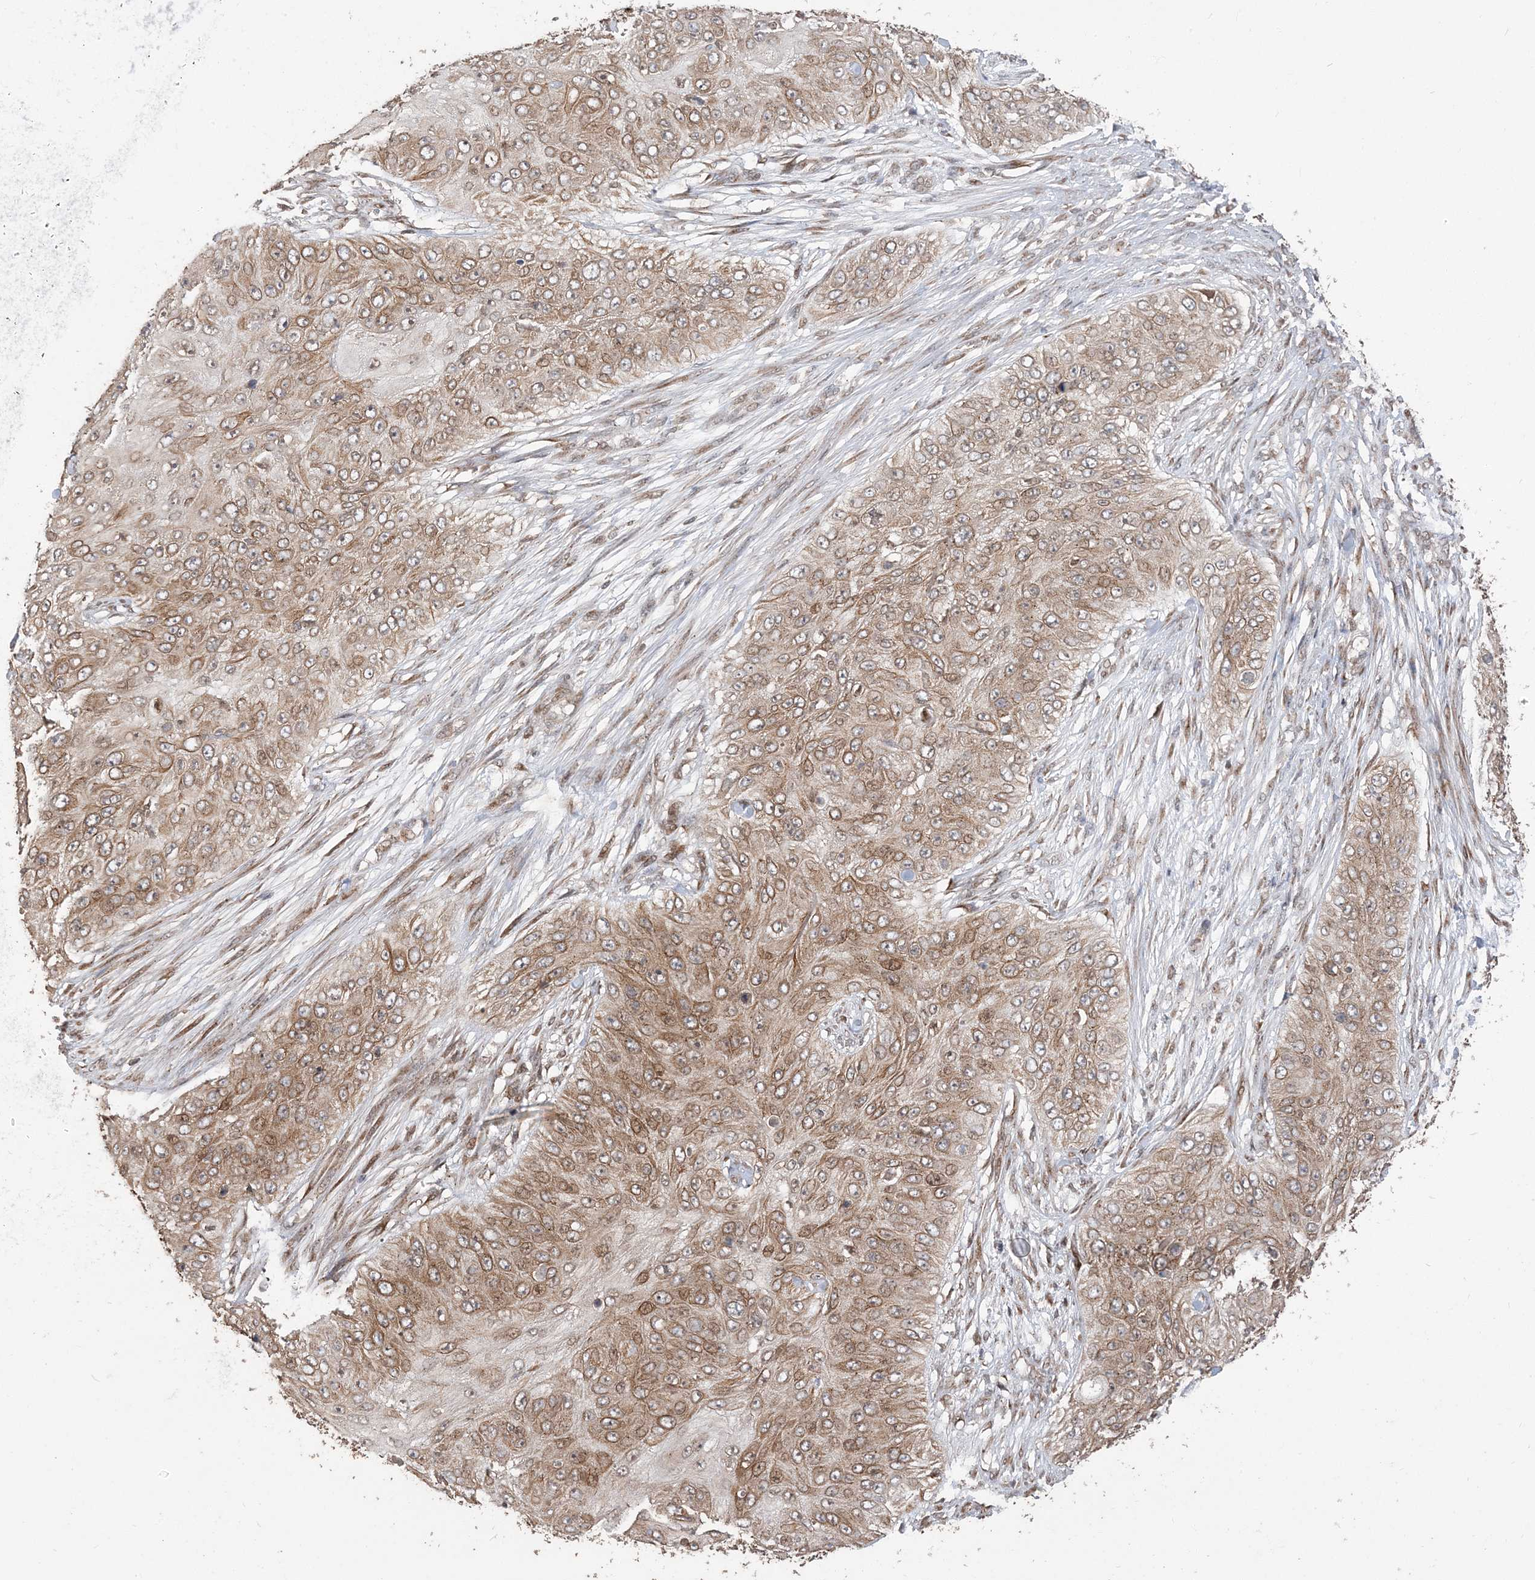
{"staining": {"intensity": "moderate", "quantity": ">75%", "location": "cytoplasmic/membranous"}, "tissue": "skin cancer", "cell_type": "Tumor cells", "image_type": "cancer", "snomed": [{"axis": "morphology", "description": "Squamous cell carcinoma, NOS"}, {"axis": "topography", "description": "Skin"}], "caption": "Skin squamous cell carcinoma stained with immunohistochemistry shows moderate cytoplasmic/membranous positivity in about >75% of tumor cells. The protein of interest is stained brown, and the nuclei are stained in blue (DAB IHC with brightfield microscopy, high magnification).", "gene": "RER1", "patient": {"sex": "female", "age": 80}}